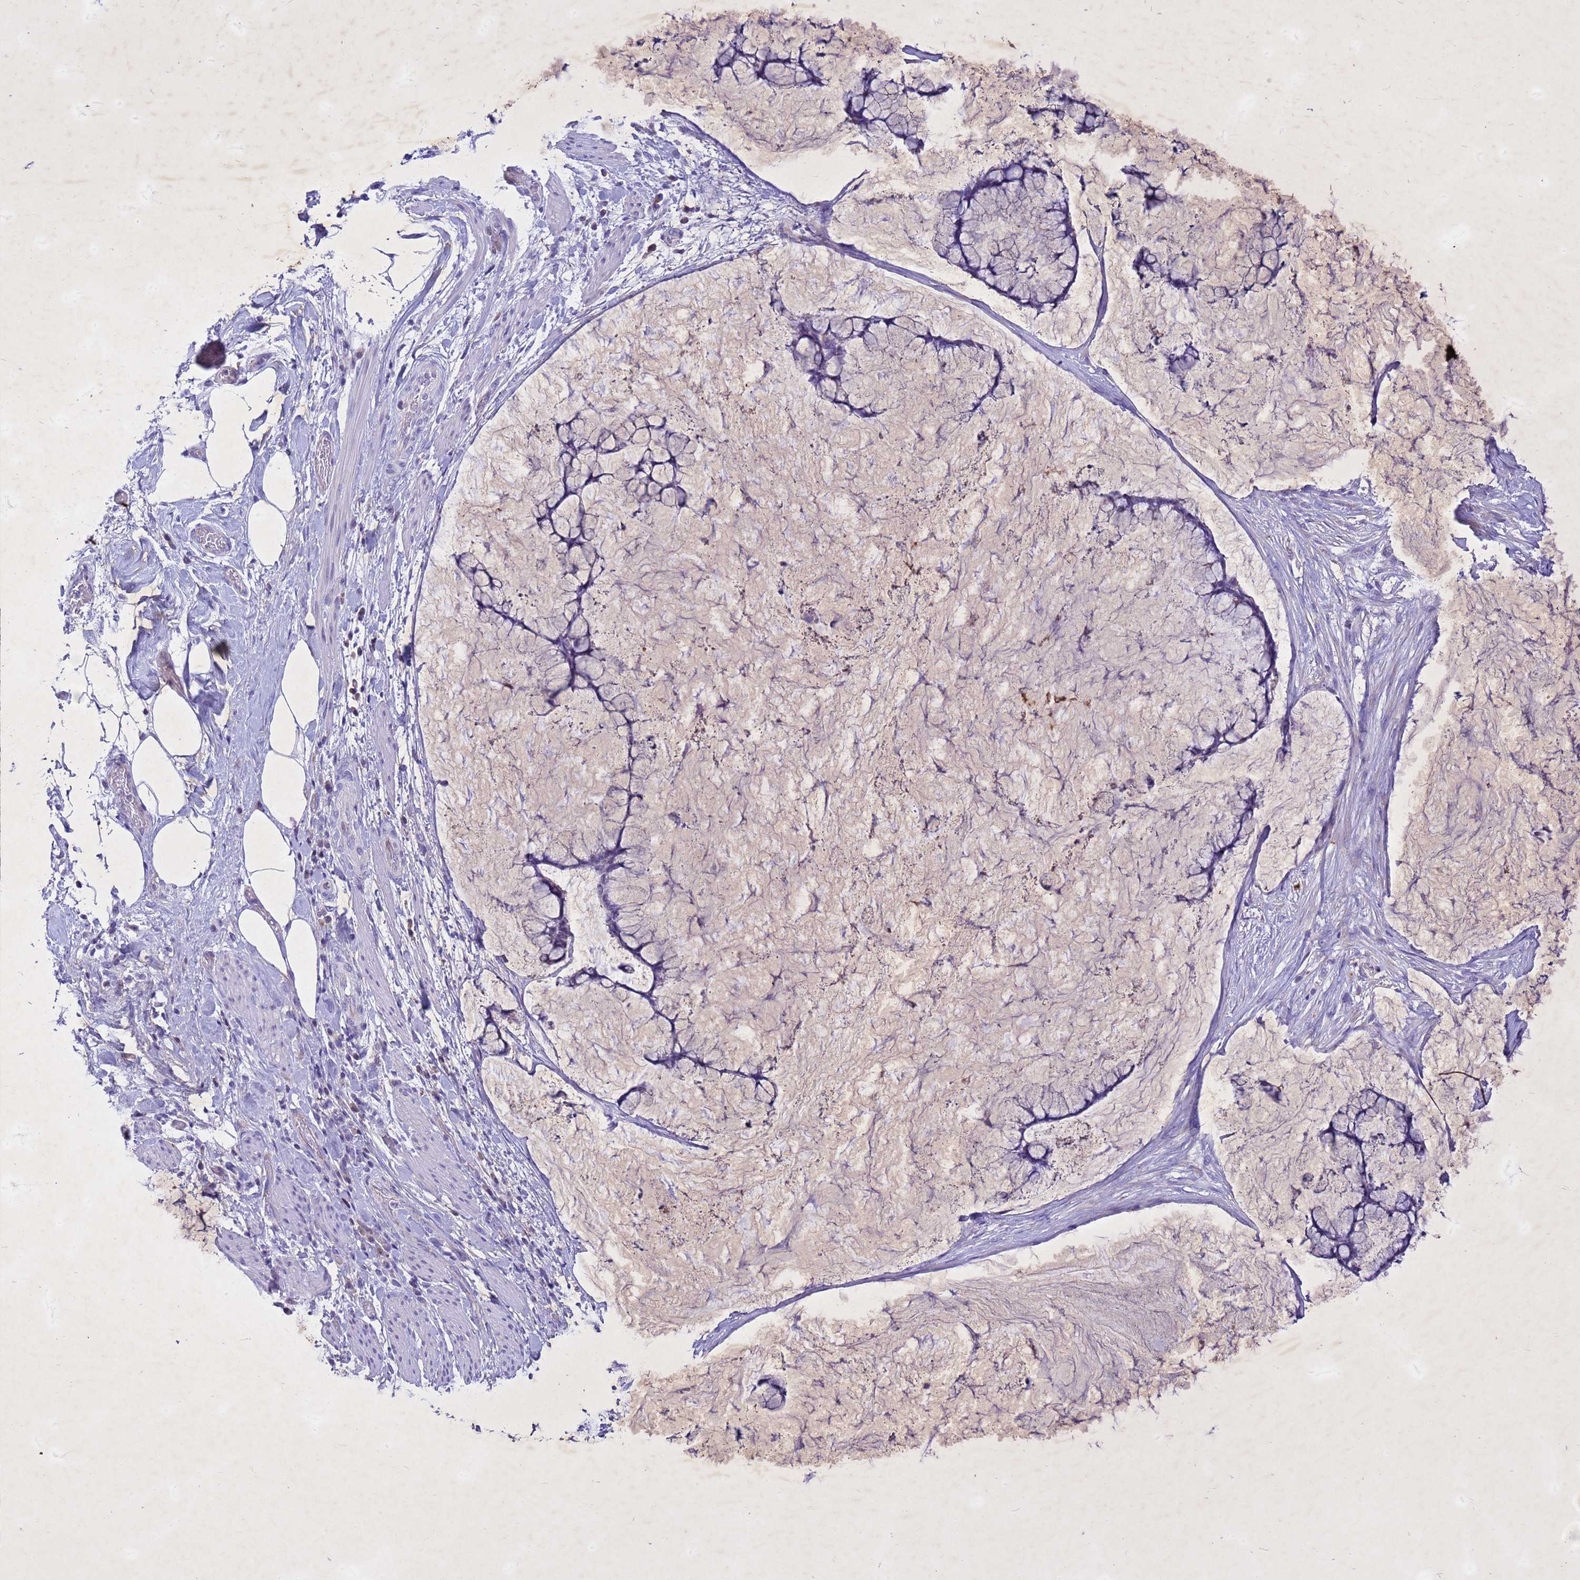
{"staining": {"intensity": "negative", "quantity": "none", "location": "none"}, "tissue": "ovarian cancer", "cell_type": "Tumor cells", "image_type": "cancer", "snomed": [{"axis": "morphology", "description": "Cystadenocarcinoma, mucinous, NOS"}, {"axis": "topography", "description": "Ovary"}], "caption": "Ovarian mucinous cystadenocarcinoma was stained to show a protein in brown. There is no significant expression in tumor cells. Brightfield microscopy of immunohistochemistry (IHC) stained with DAB (3,3'-diaminobenzidine) (brown) and hematoxylin (blue), captured at high magnification.", "gene": "COPS9", "patient": {"sex": "female", "age": 42}}